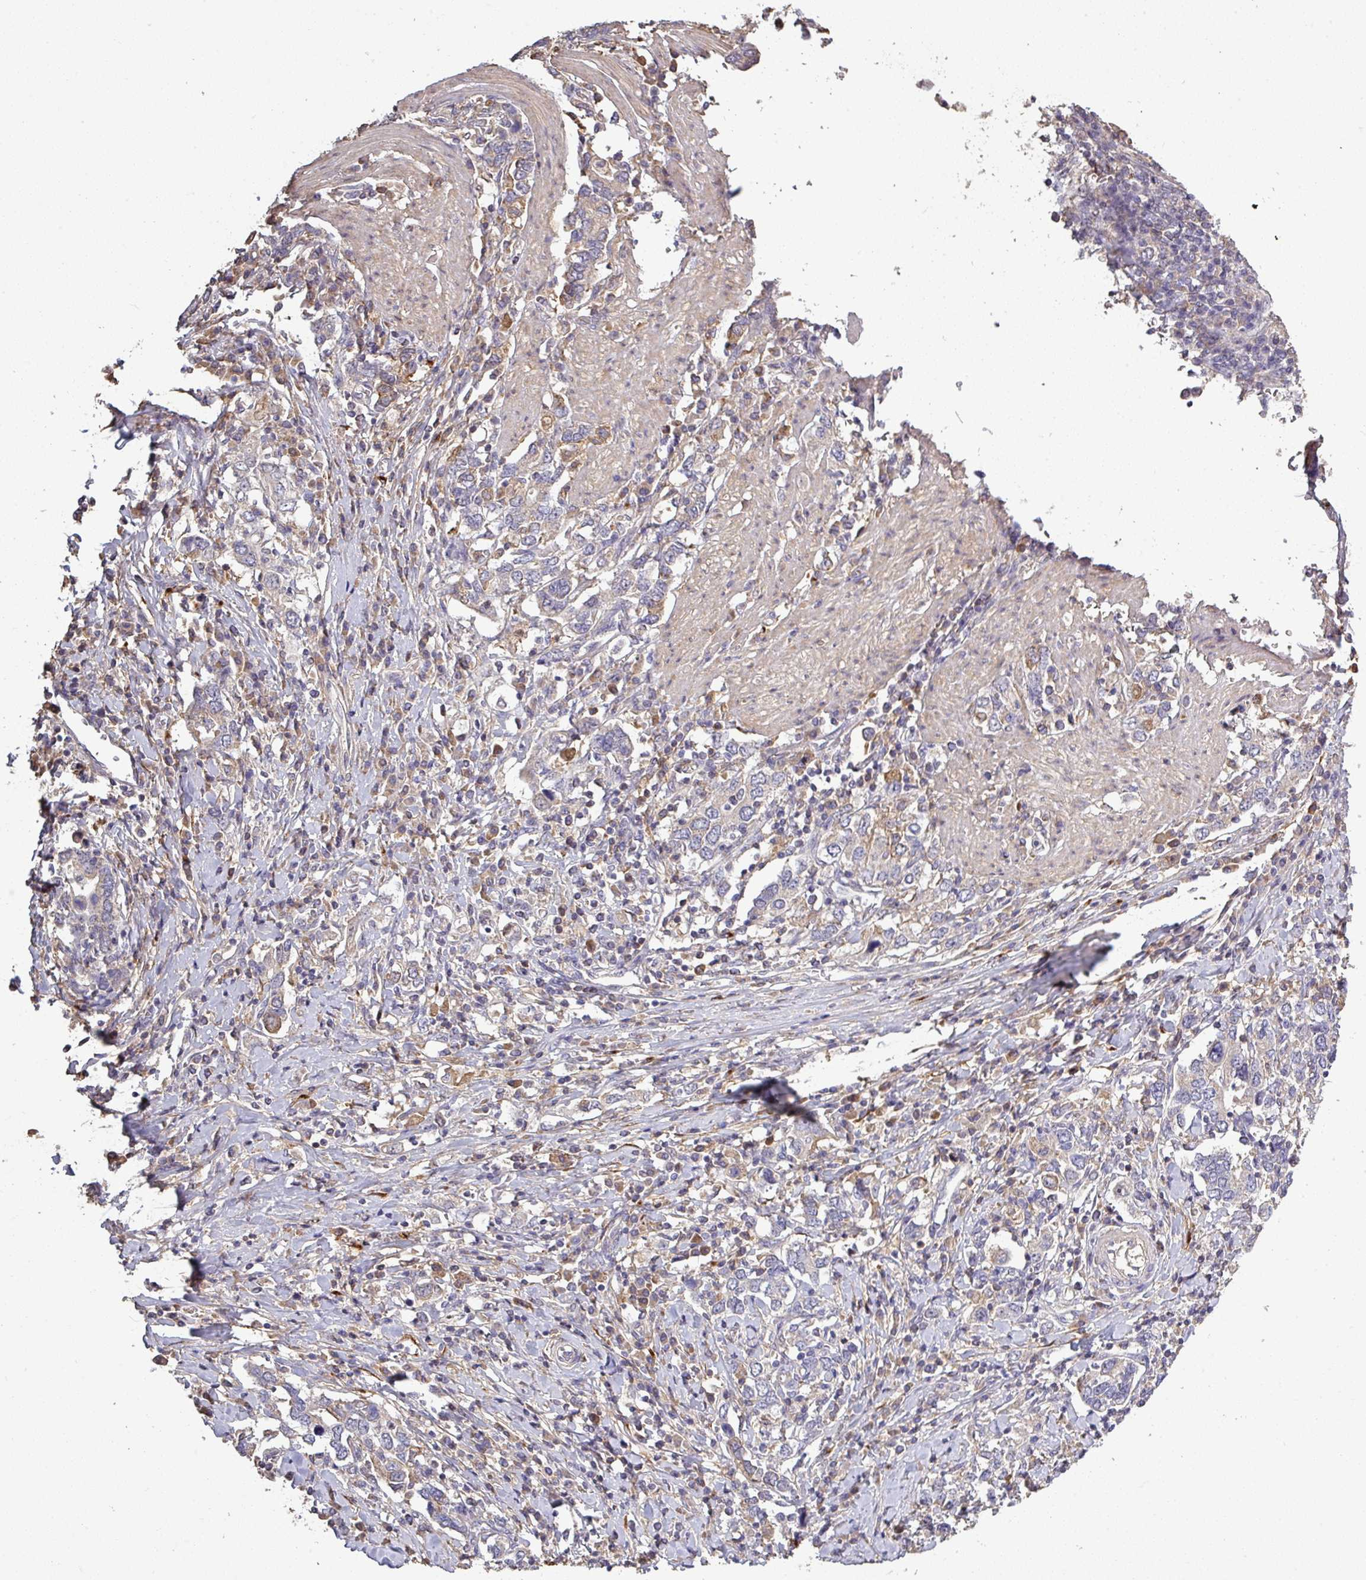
{"staining": {"intensity": "weak", "quantity": "<25%", "location": "cytoplasmic/membranous"}, "tissue": "stomach cancer", "cell_type": "Tumor cells", "image_type": "cancer", "snomed": [{"axis": "morphology", "description": "Adenocarcinoma, NOS"}, {"axis": "topography", "description": "Stomach, upper"}, {"axis": "topography", "description": "Stomach"}], "caption": "Immunohistochemistry (IHC) image of neoplastic tissue: stomach adenocarcinoma stained with DAB (3,3'-diaminobenzidine) reveals no significant protein expression in tumor cells. (DAB (3,3'-diaminobenzidine) immunohistochemistry (IHC) with hematoxylin counter stain).", "gene": "ISLR", "patient": {"sex": "male", "age": 62}}